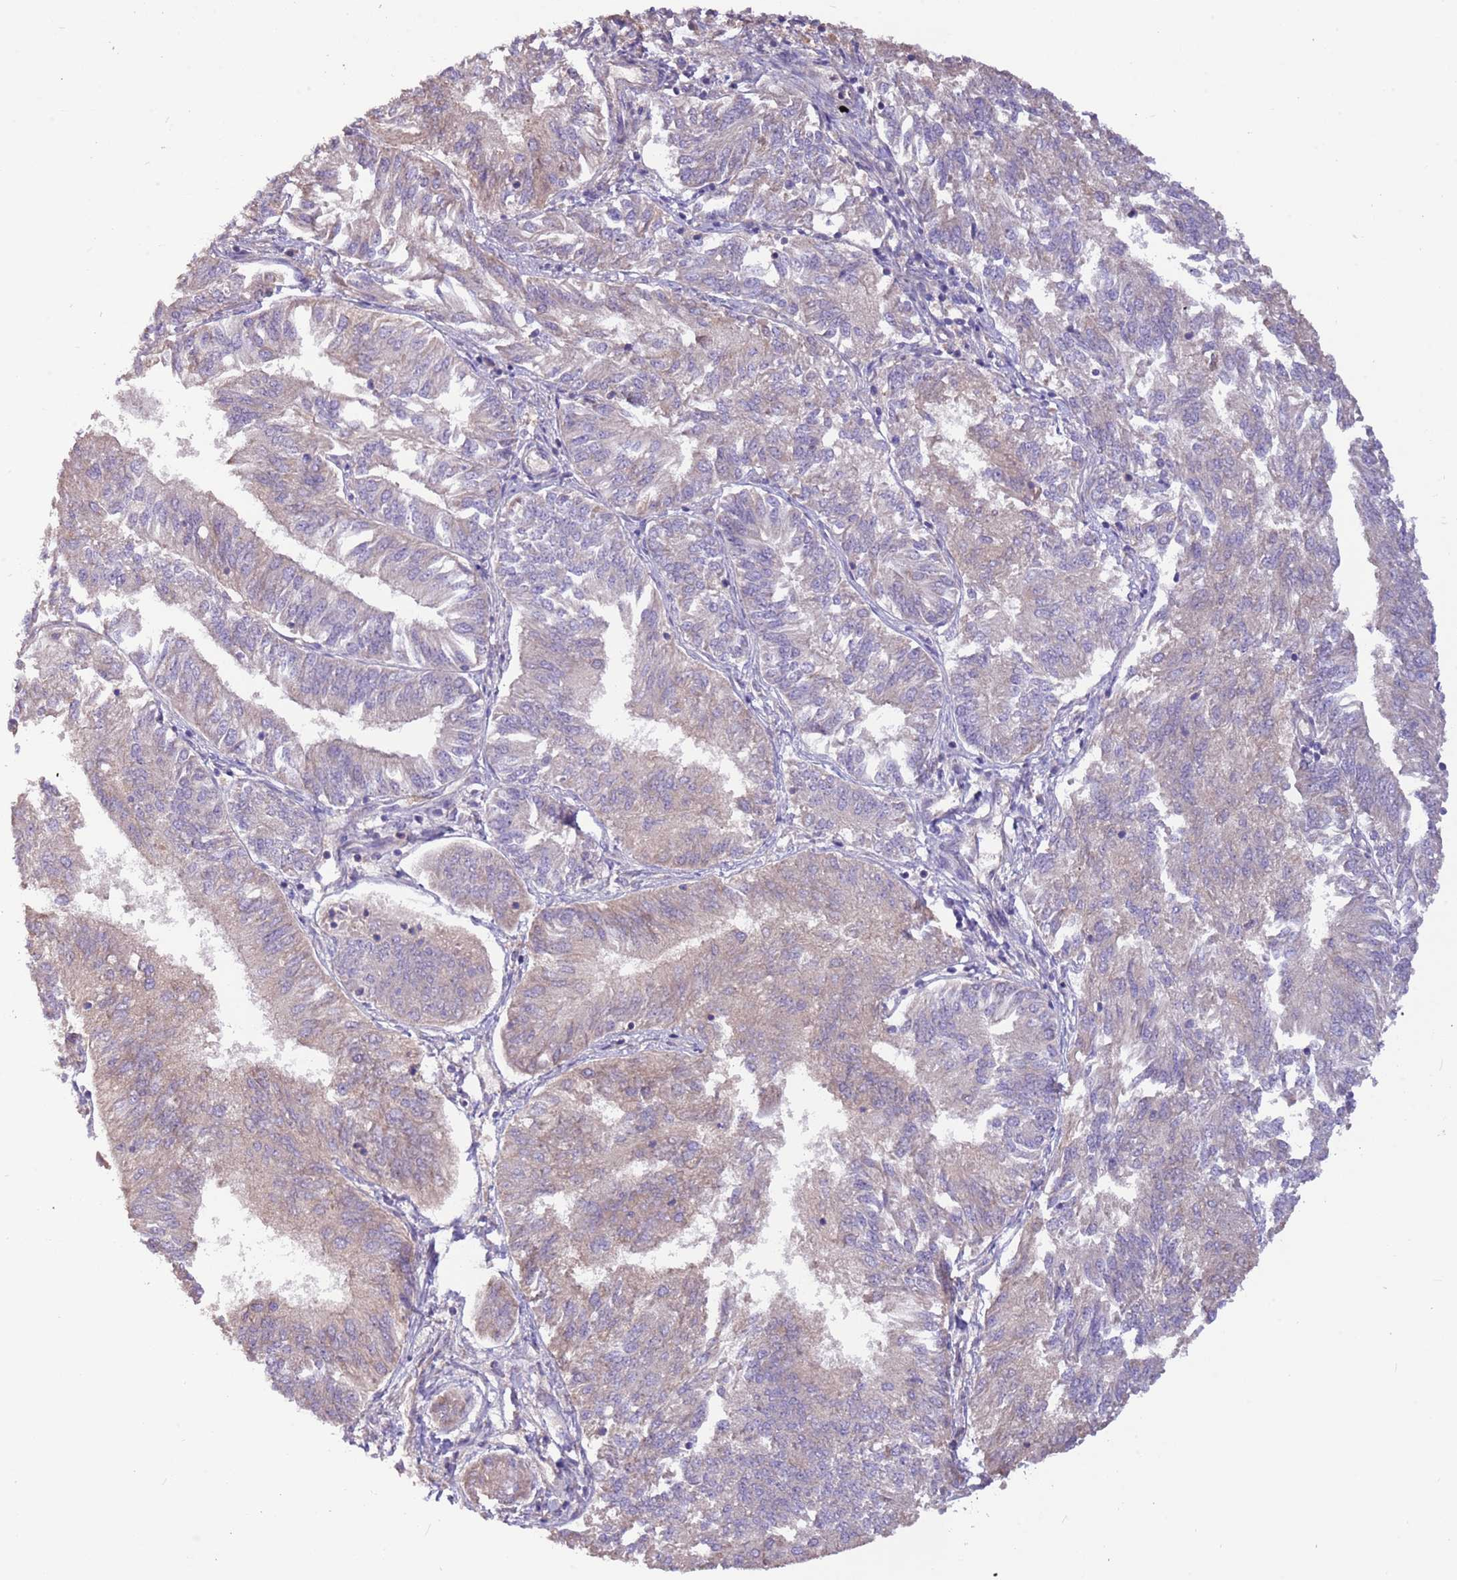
{"staining": {"intensity": "negative", "quantity": "none", "location": "none"}, "tissue": "endometrial cancer", "cell_type": "Tumor cells", "image_type": "cancer", "snomed": [{"axis": "morphology", "description": "Adenocarcinoma, NOS"}, {"axis": "topography", "description": "Endometrium"}], "caption": "The photomicrograph exhibits no significant positivity in tumor cells of endometrial adenocarcinoma.", "gene": "TRMO", "patient": {"sex": "female", "age": 58}}